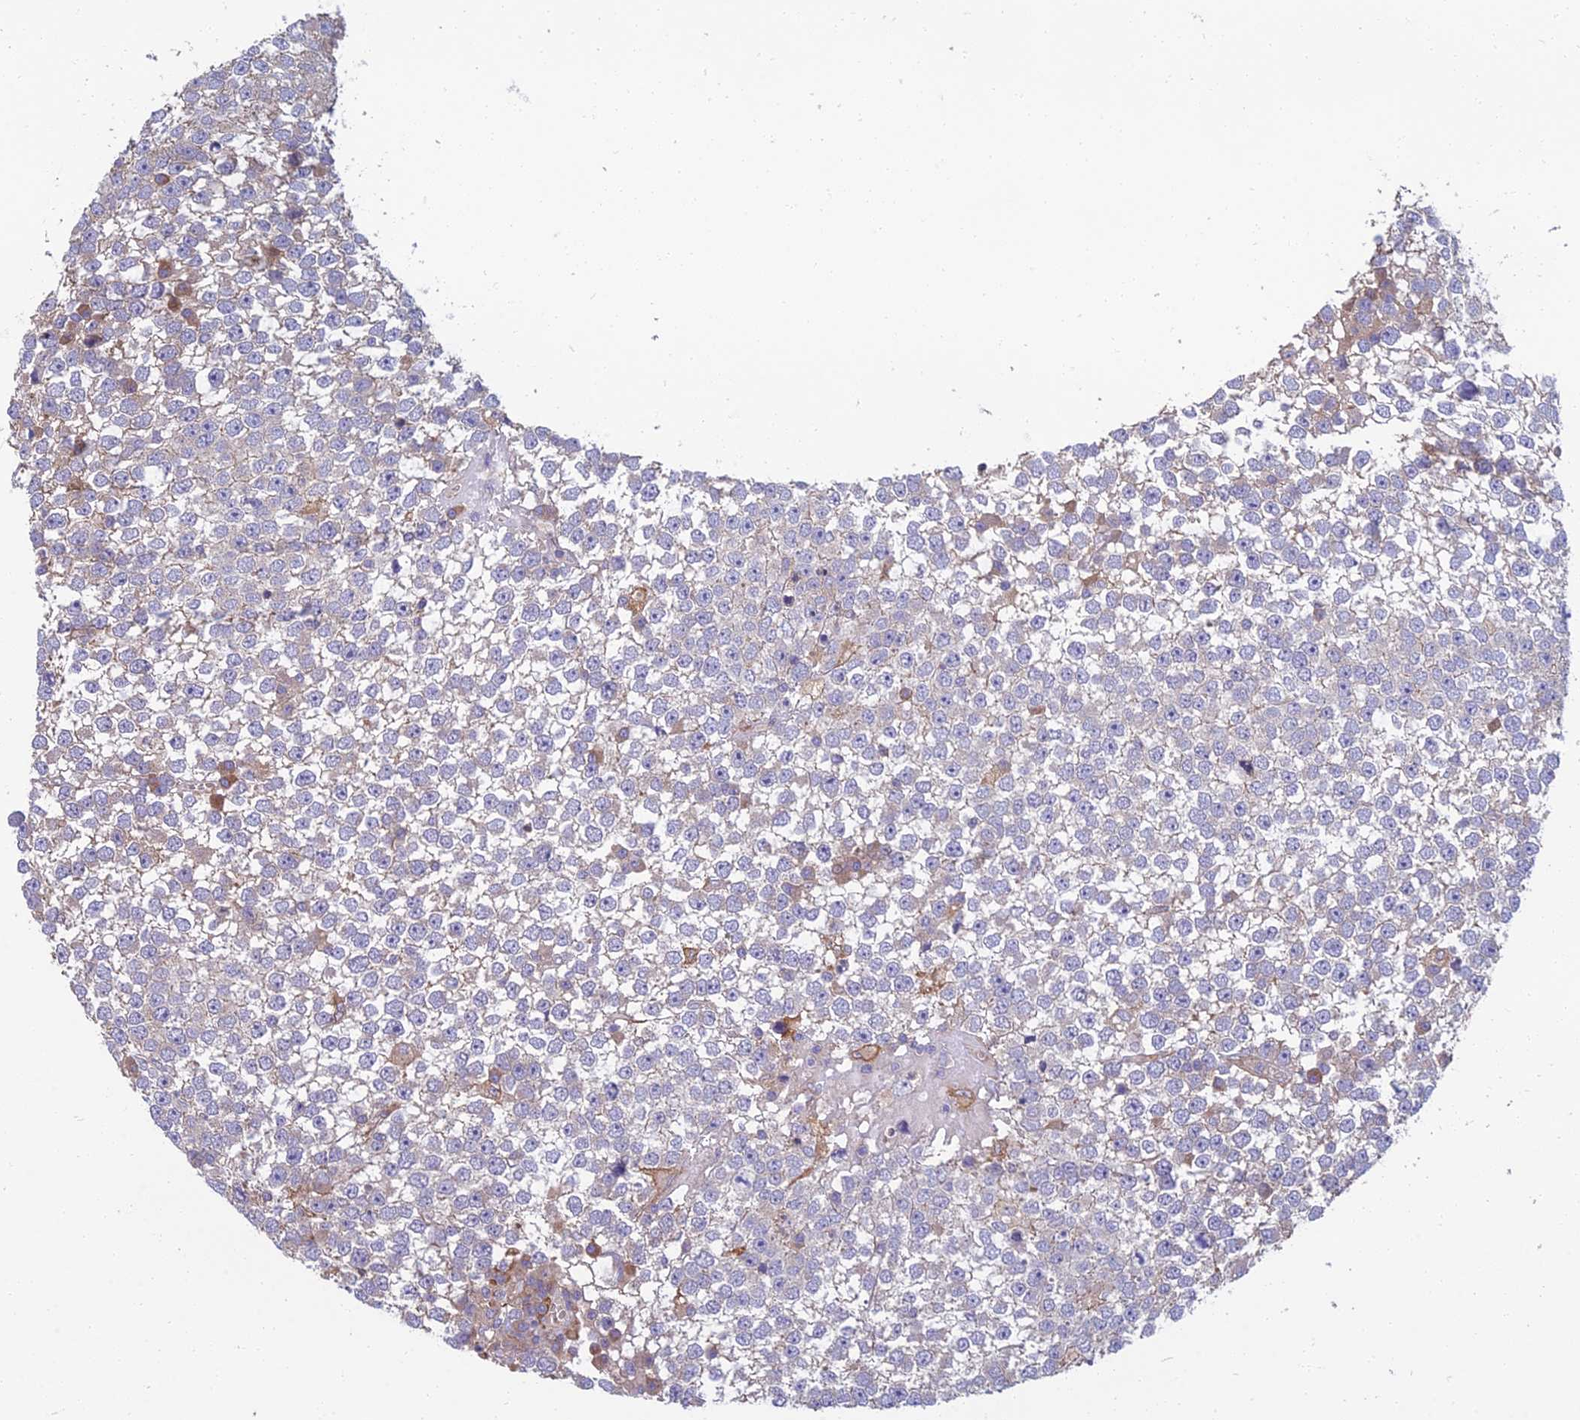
{"staining": {"intensity": "negative", "quantity": "none", "location": "none"}, "tissue": "testis cancer", "cell_type": "Tumor cells", "image_type": "cancer", "snomed": [{"axis": "morphology", "description": "Seminoma, NOS"}, {"axis": "topography", "description": "Testis"}], "caption": "Image shows no significant protein expression in tumor cells of testis cancer.", "gene": "WDR24", "patient": {"sex": "male", "age": 65}}